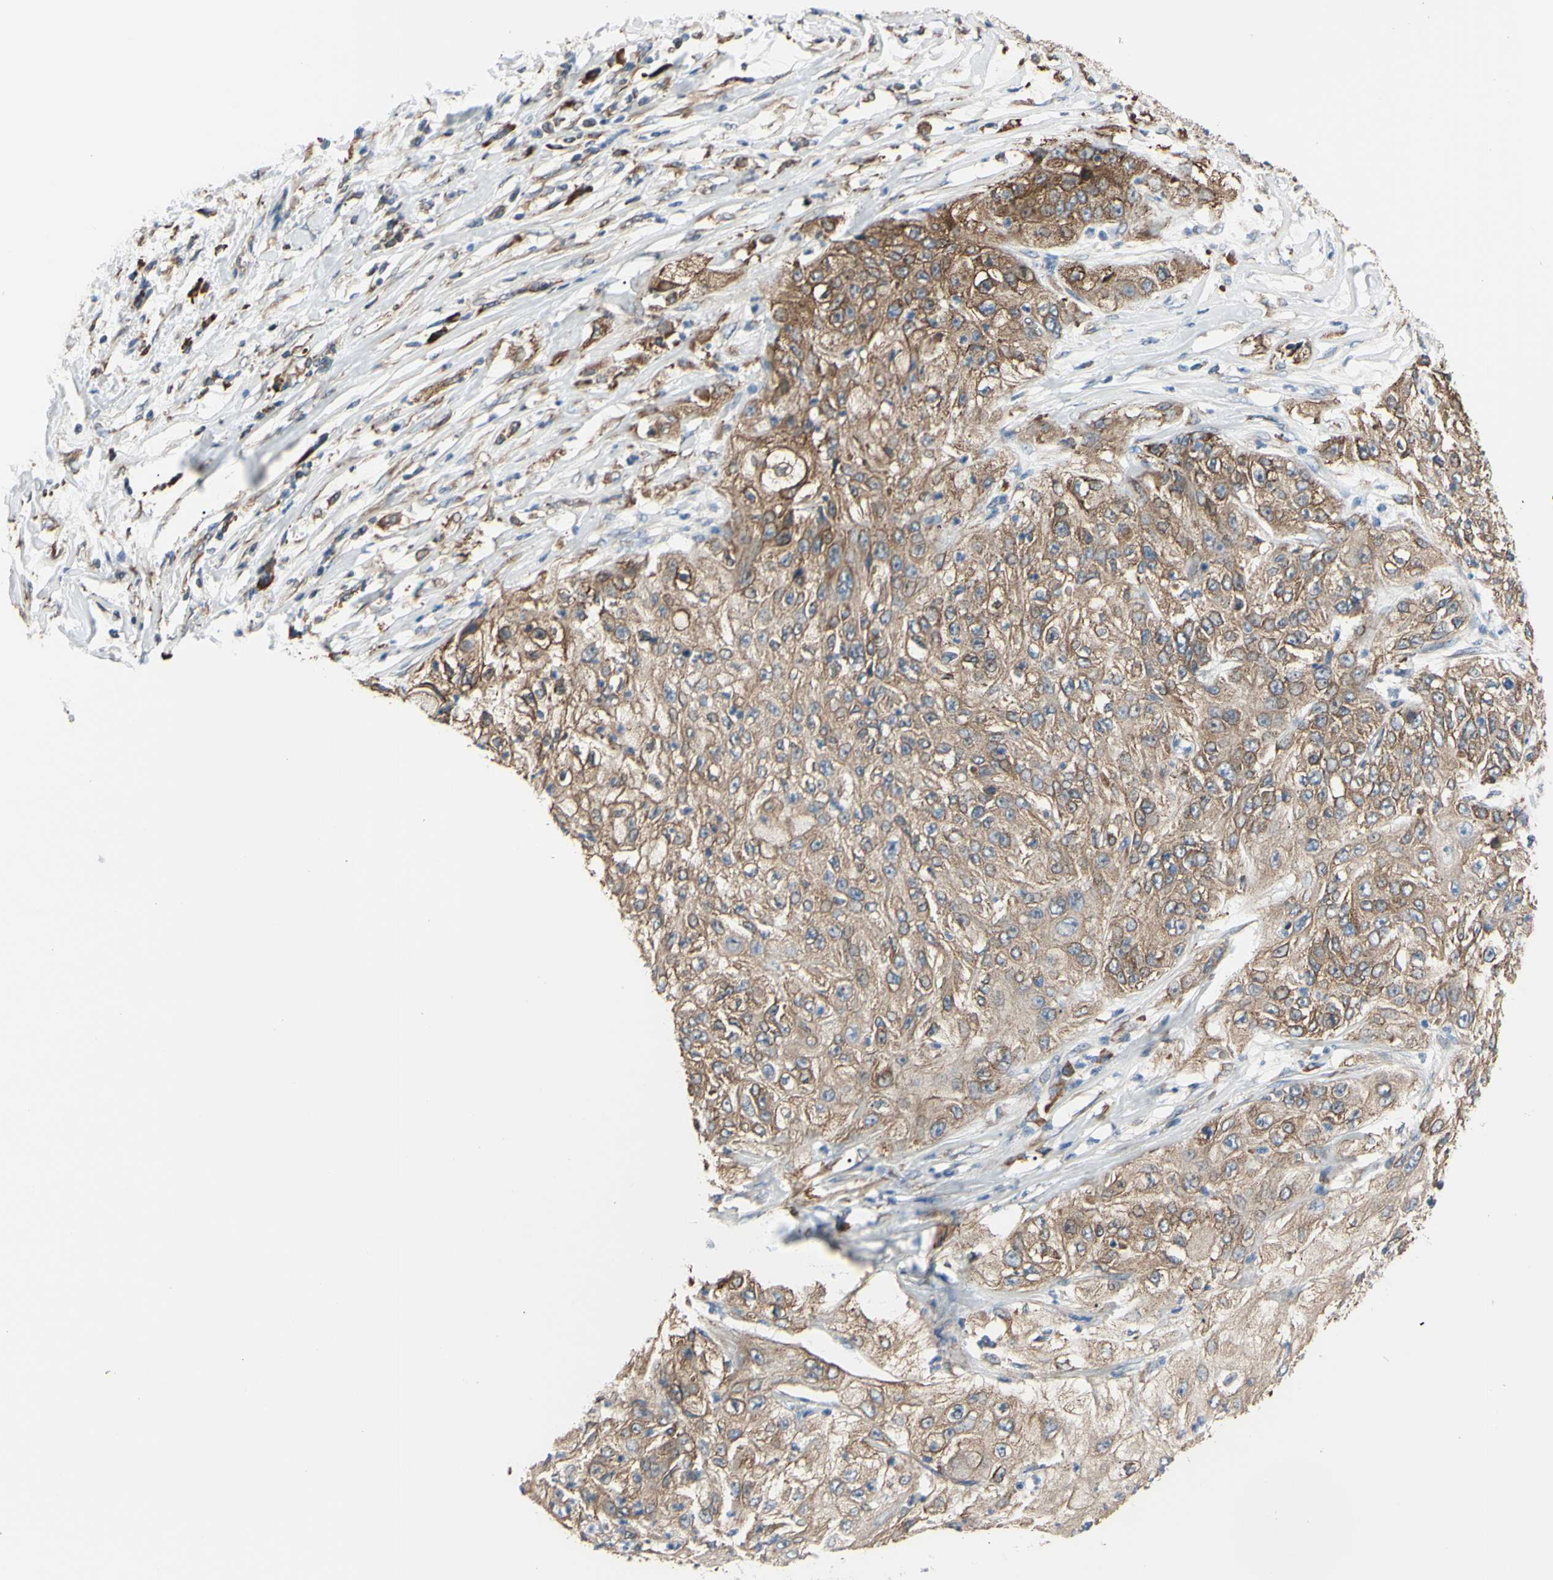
{"staining": {"intensity": "moderate", "quantity": ">75%", "location": "cytoplasmic/membranous"}, "tissue": "lung cancer", "cell_type": "Tumor cells", "image_type": "cancer", "snomed": [{"axis": "morphology", "description": "Inflammation, NOS"}, {"axis": "morphology", "description": "Squamous cell carcinoma, NOS"}, {"axis": "topography", "description": "Lymph node"}, {"axis": "topography", "description": "Soft tissue"}, {"axis": "topography", "description": "Lung"}], "caption": "Immunohistochemical staining of squamous cell carcinoma (lung) exhibits medium levels of moderate cytoplasmic/membranous expression in about >75% of tumor cells. The staining was performed using DAB (3,3'-diaminobenzidine) to visualize the protein expression in brown, while the nuclei were stained in blue with hematoxylin (Magnification: 20x).", "gene": "BMF", "patient": {"sex": "male", "age": 66}}